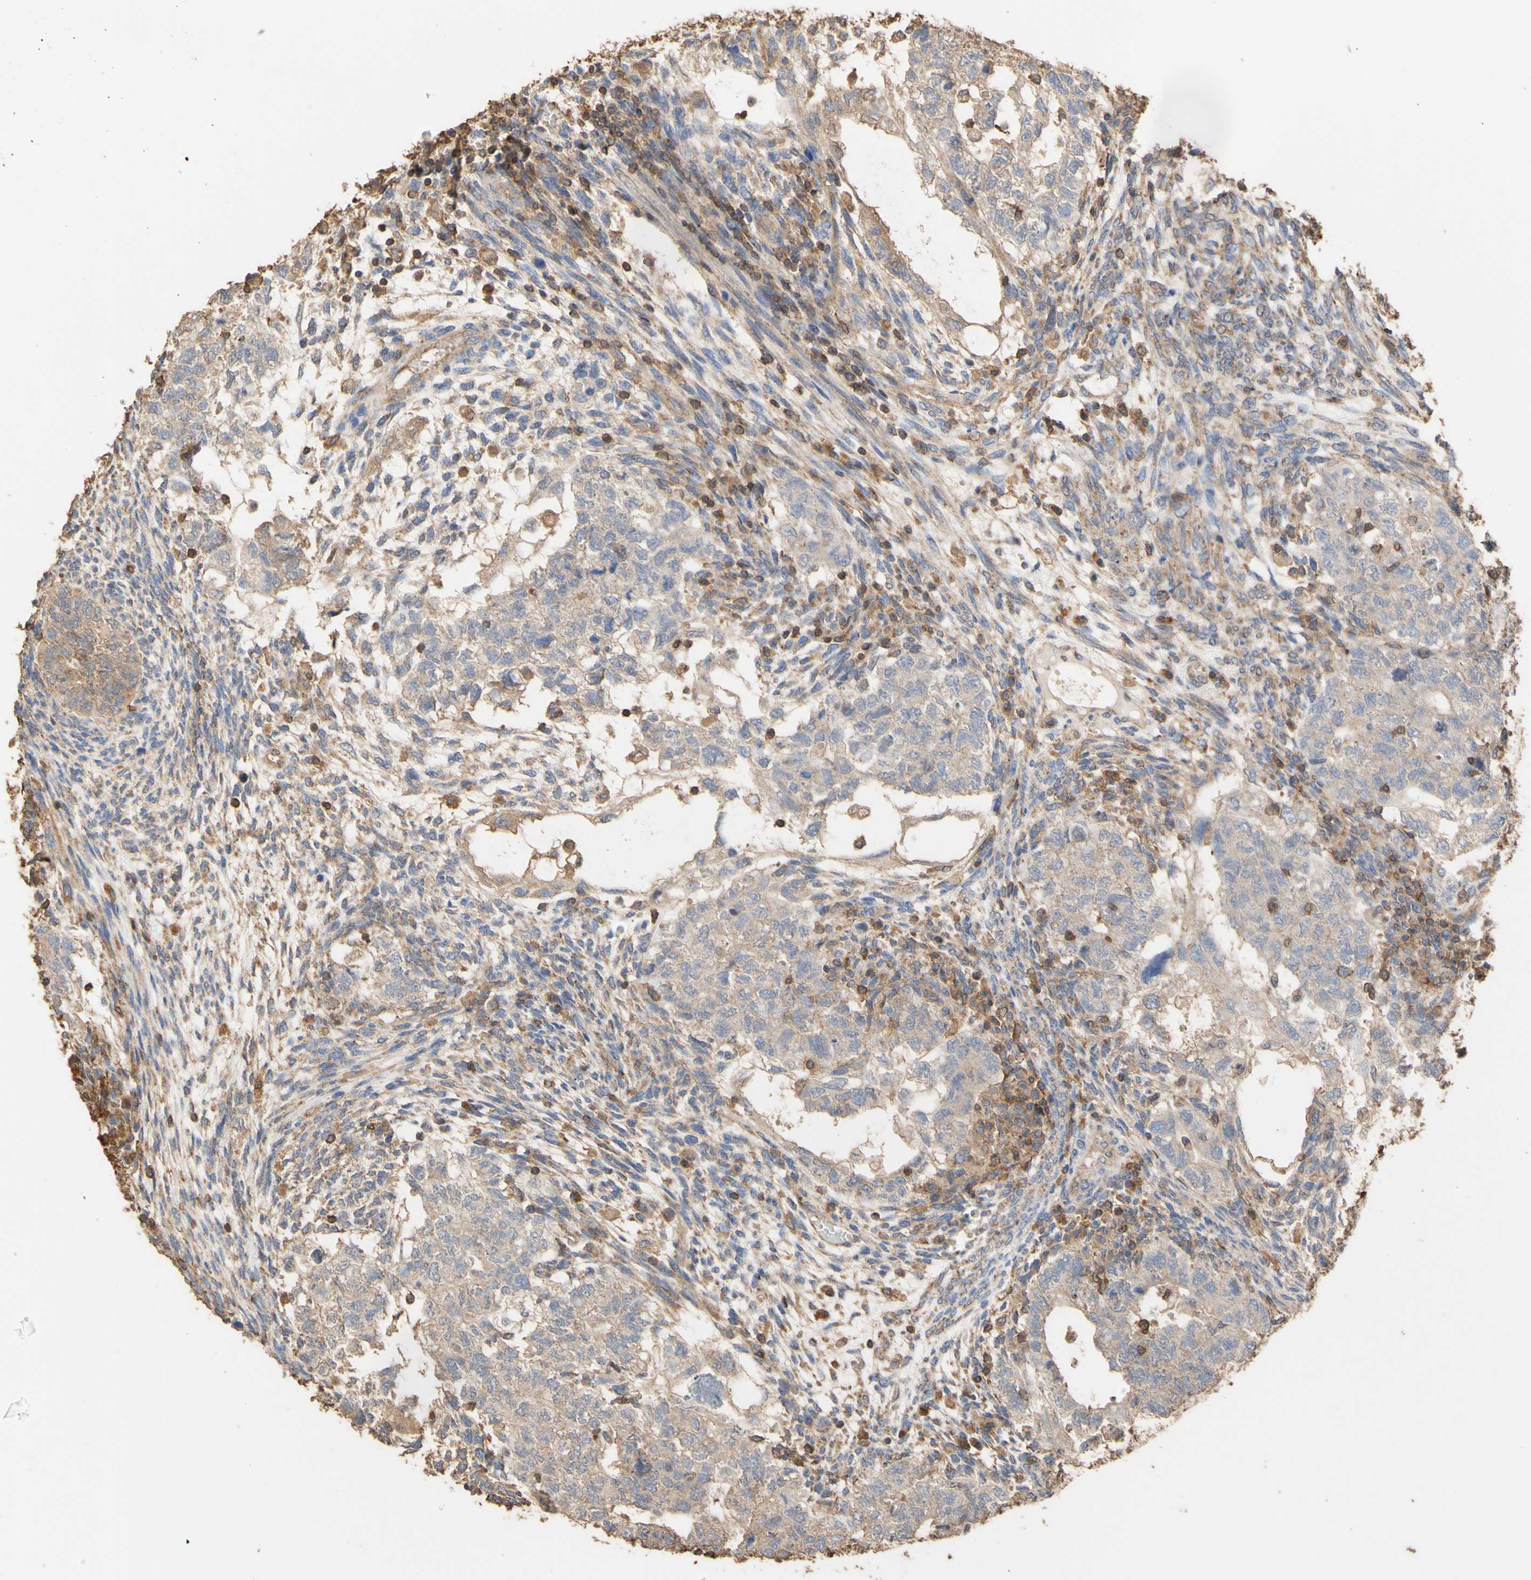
{"staining": {"intensity": "weak", "quantity": ">75%", "location": "cytoplasmic/membranous"}, "tissue": "testis cancer", "cell_type": "Tumor cells", "image_type": "cancer", "snomed": [{"axis": "morphology", "description": "Normal tissue, NOS"}, {"axis": "morphology", "description": "Carcinoma, Embryonal, NOS"}, {"axis": "topography", "description": "Testis"}], "caption": "This is an image of immunohistochemistry staining of embryonal carcinoma (testis), which shows weak staining in the cytoplasmic/membranous of tumor cells.", "gene": "ALDH9A1", "patient": {"sex": "male", "age": 36}}